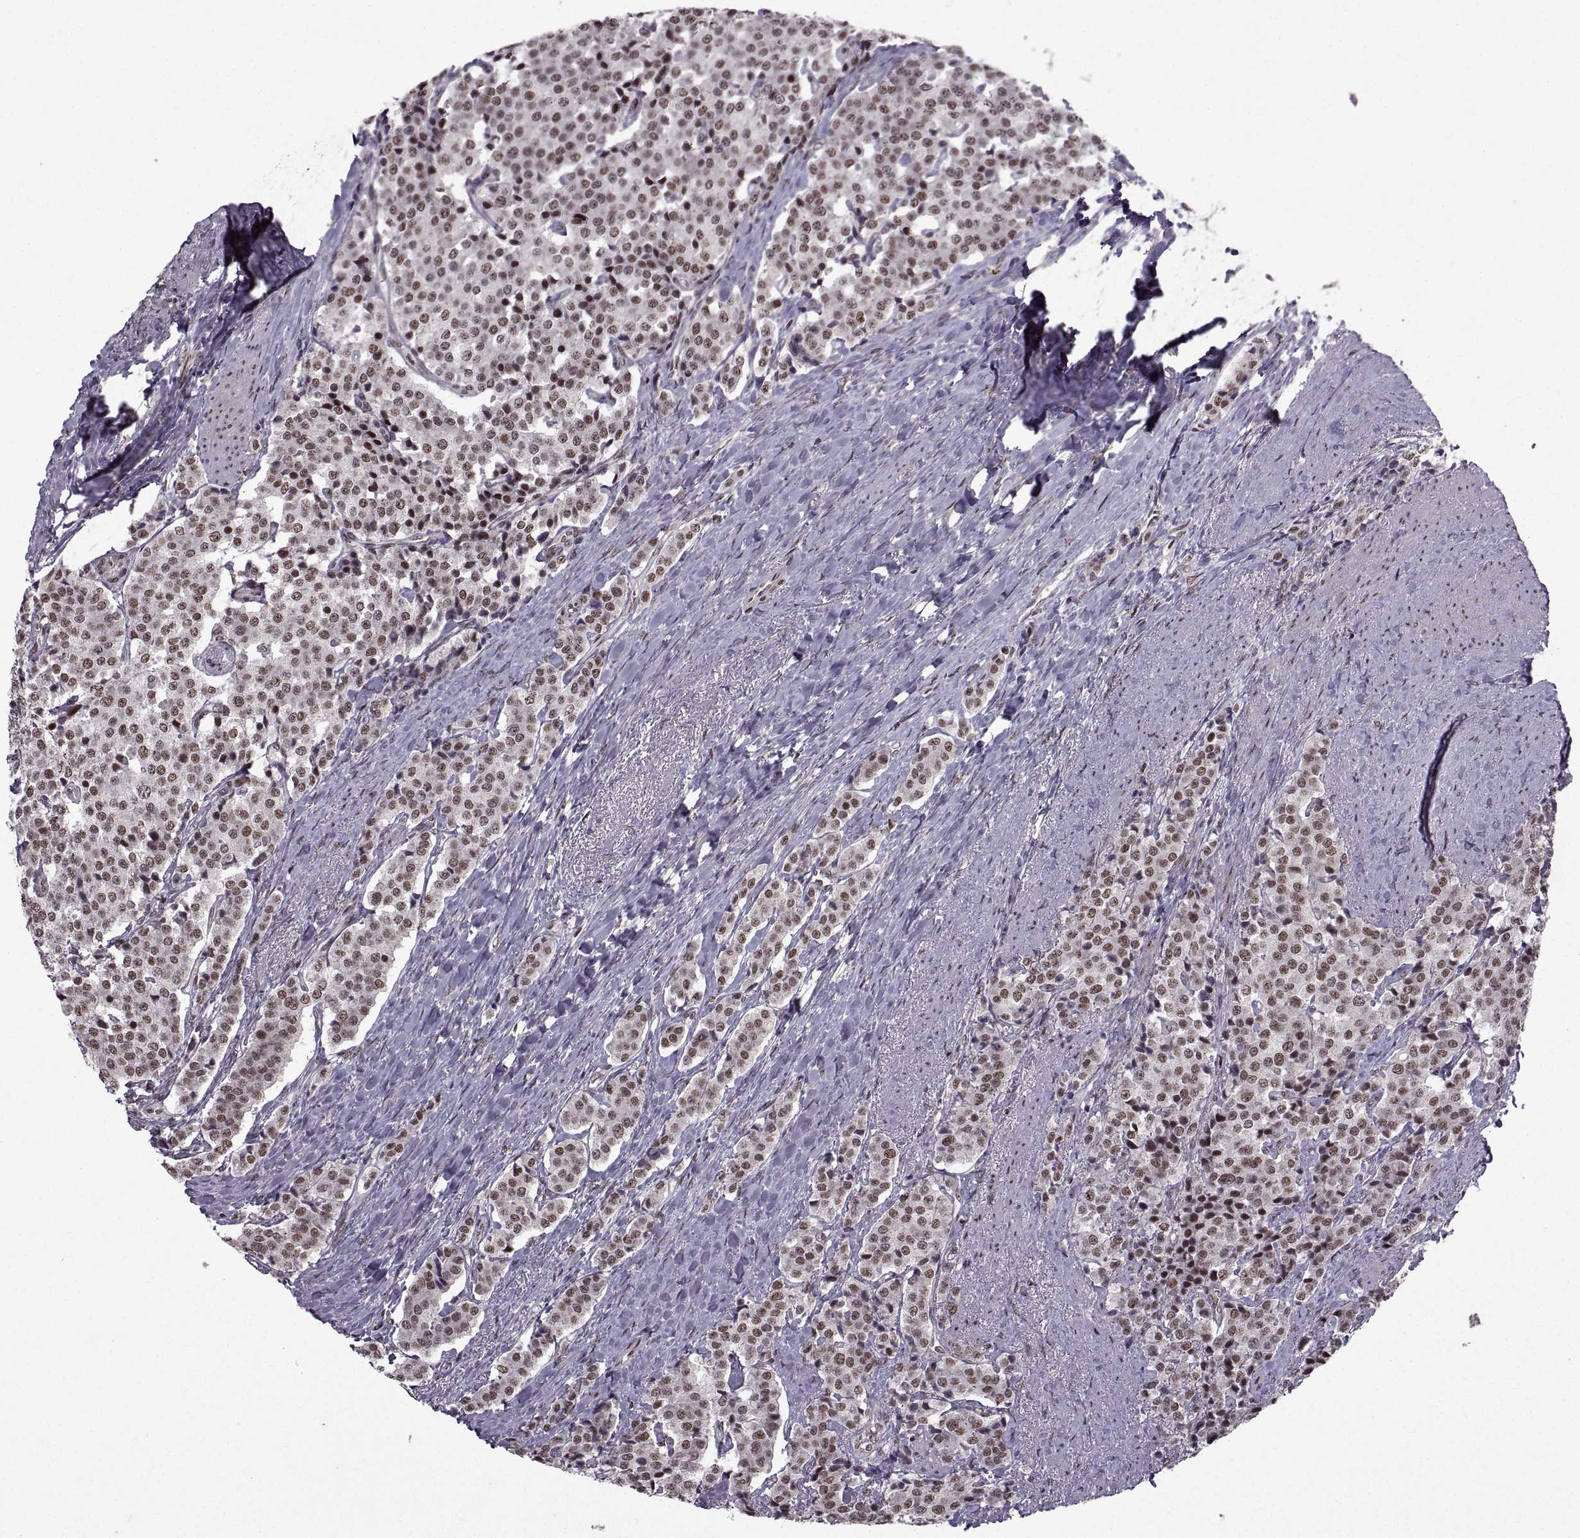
{"staining": {"intensity": "moderate", "quantity": ">75%", "location": "nuclear"}, "tissue": "carcinoid", "cell_type": "Tumor cells", "image_type": "cancer", "snomed": [{"axis": "morphology", "description": "Carcinoid, malignant, NOS"}, {"axis": "topography", "description": "Small intestine"}], "caption": "Protein expression analysis of human carcinoid reveals moderate nuclear expression in approximately >75% of tumor cells.", "gene": "MT1E", "patient": {"sex": "female", "age": 58}}